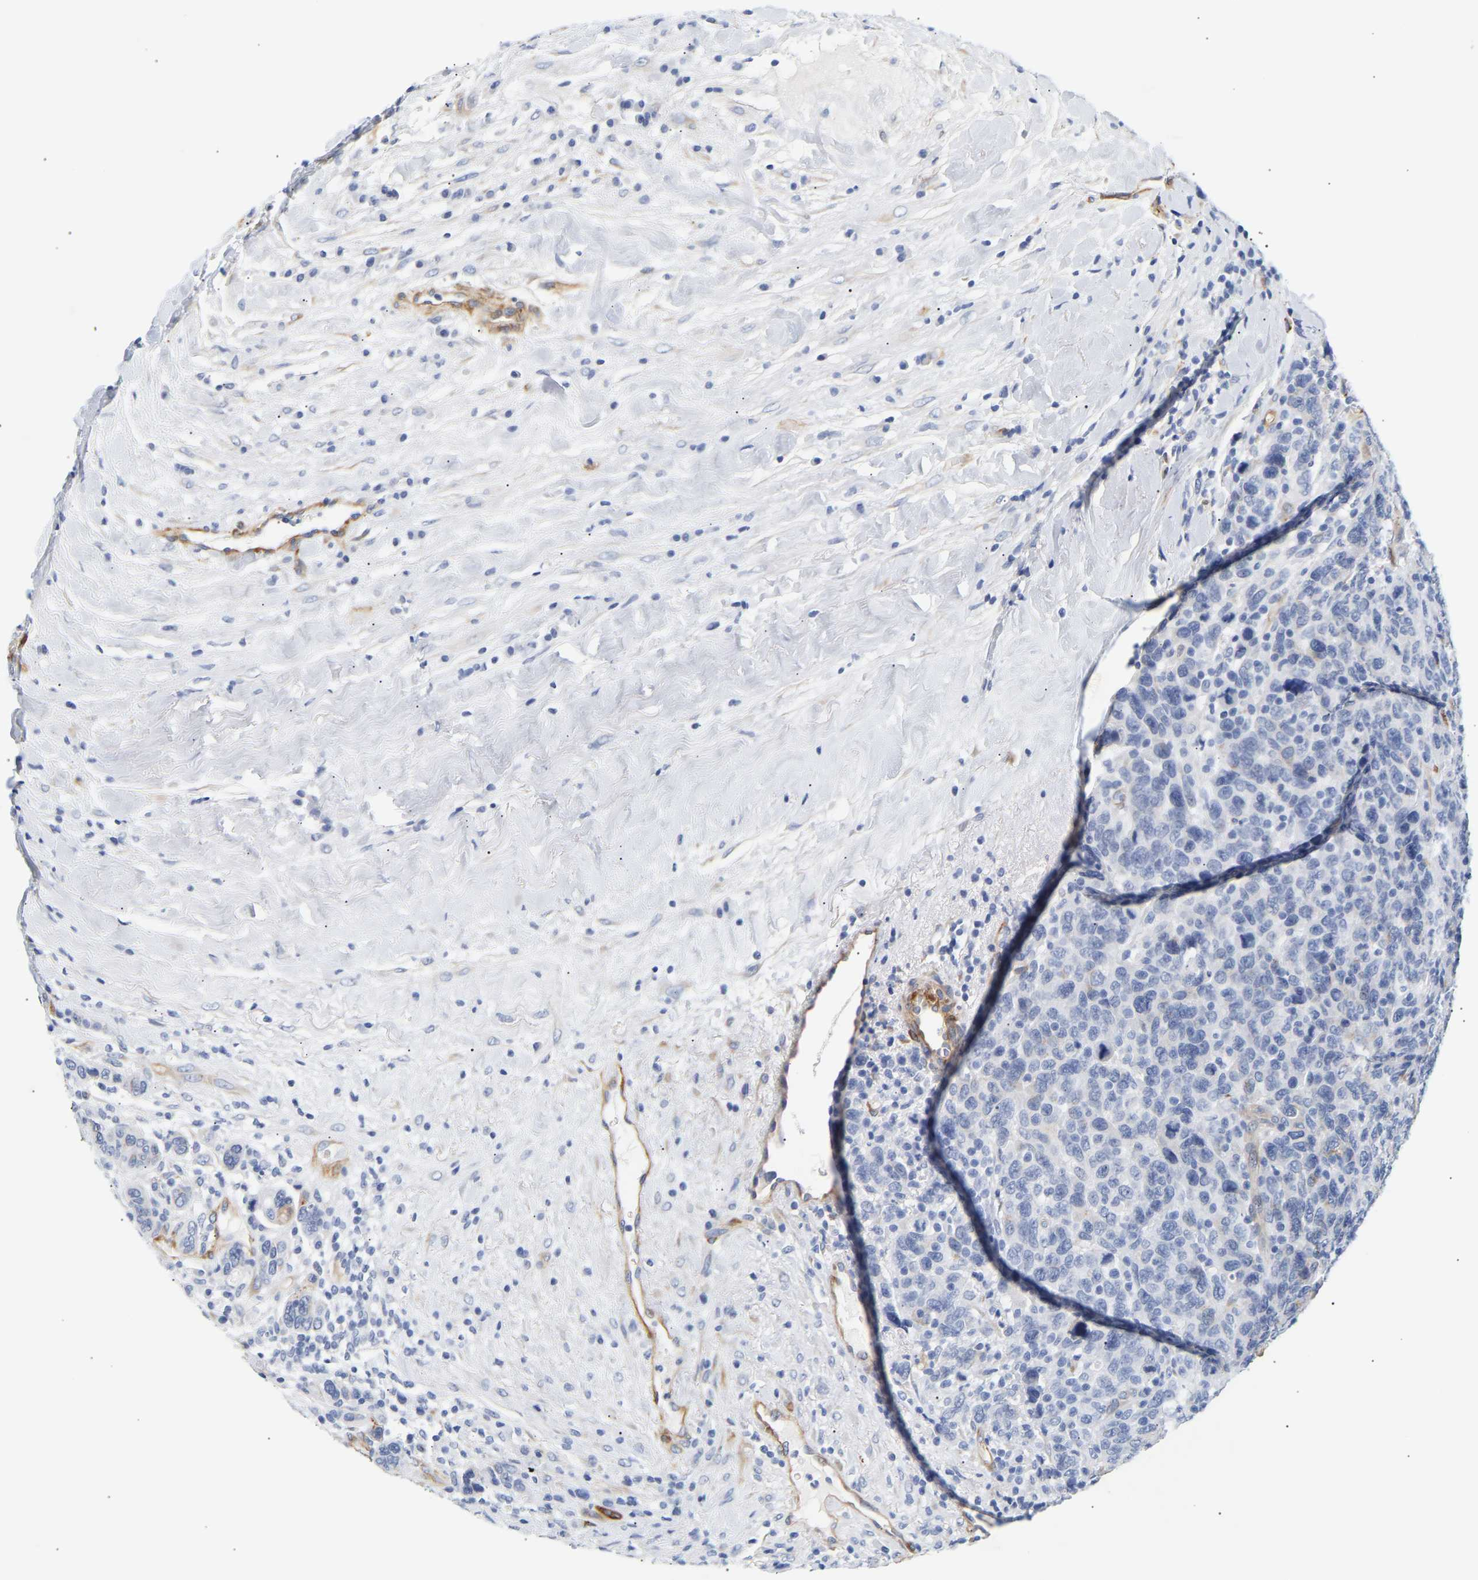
{"staining": {"intensity": "negative", "quantity": "none", "location": "none"}, "tissue": "breast cancer", "cell_type": "Tumor cells", "image_type": "cancer", "snomed": [{"axis": "morphology", "description": "Duct carcinoma"}, {"axis": "topography", "description": "Breast"}], "caption": "This is a photomicrograph of immunohistochemistry (IHC) staining of breast invasive ductal carcinoma, which shows no positivity in tumor cells.", "gene": "IGFBP7", "patient": {"sex": "female", "age": 37}}